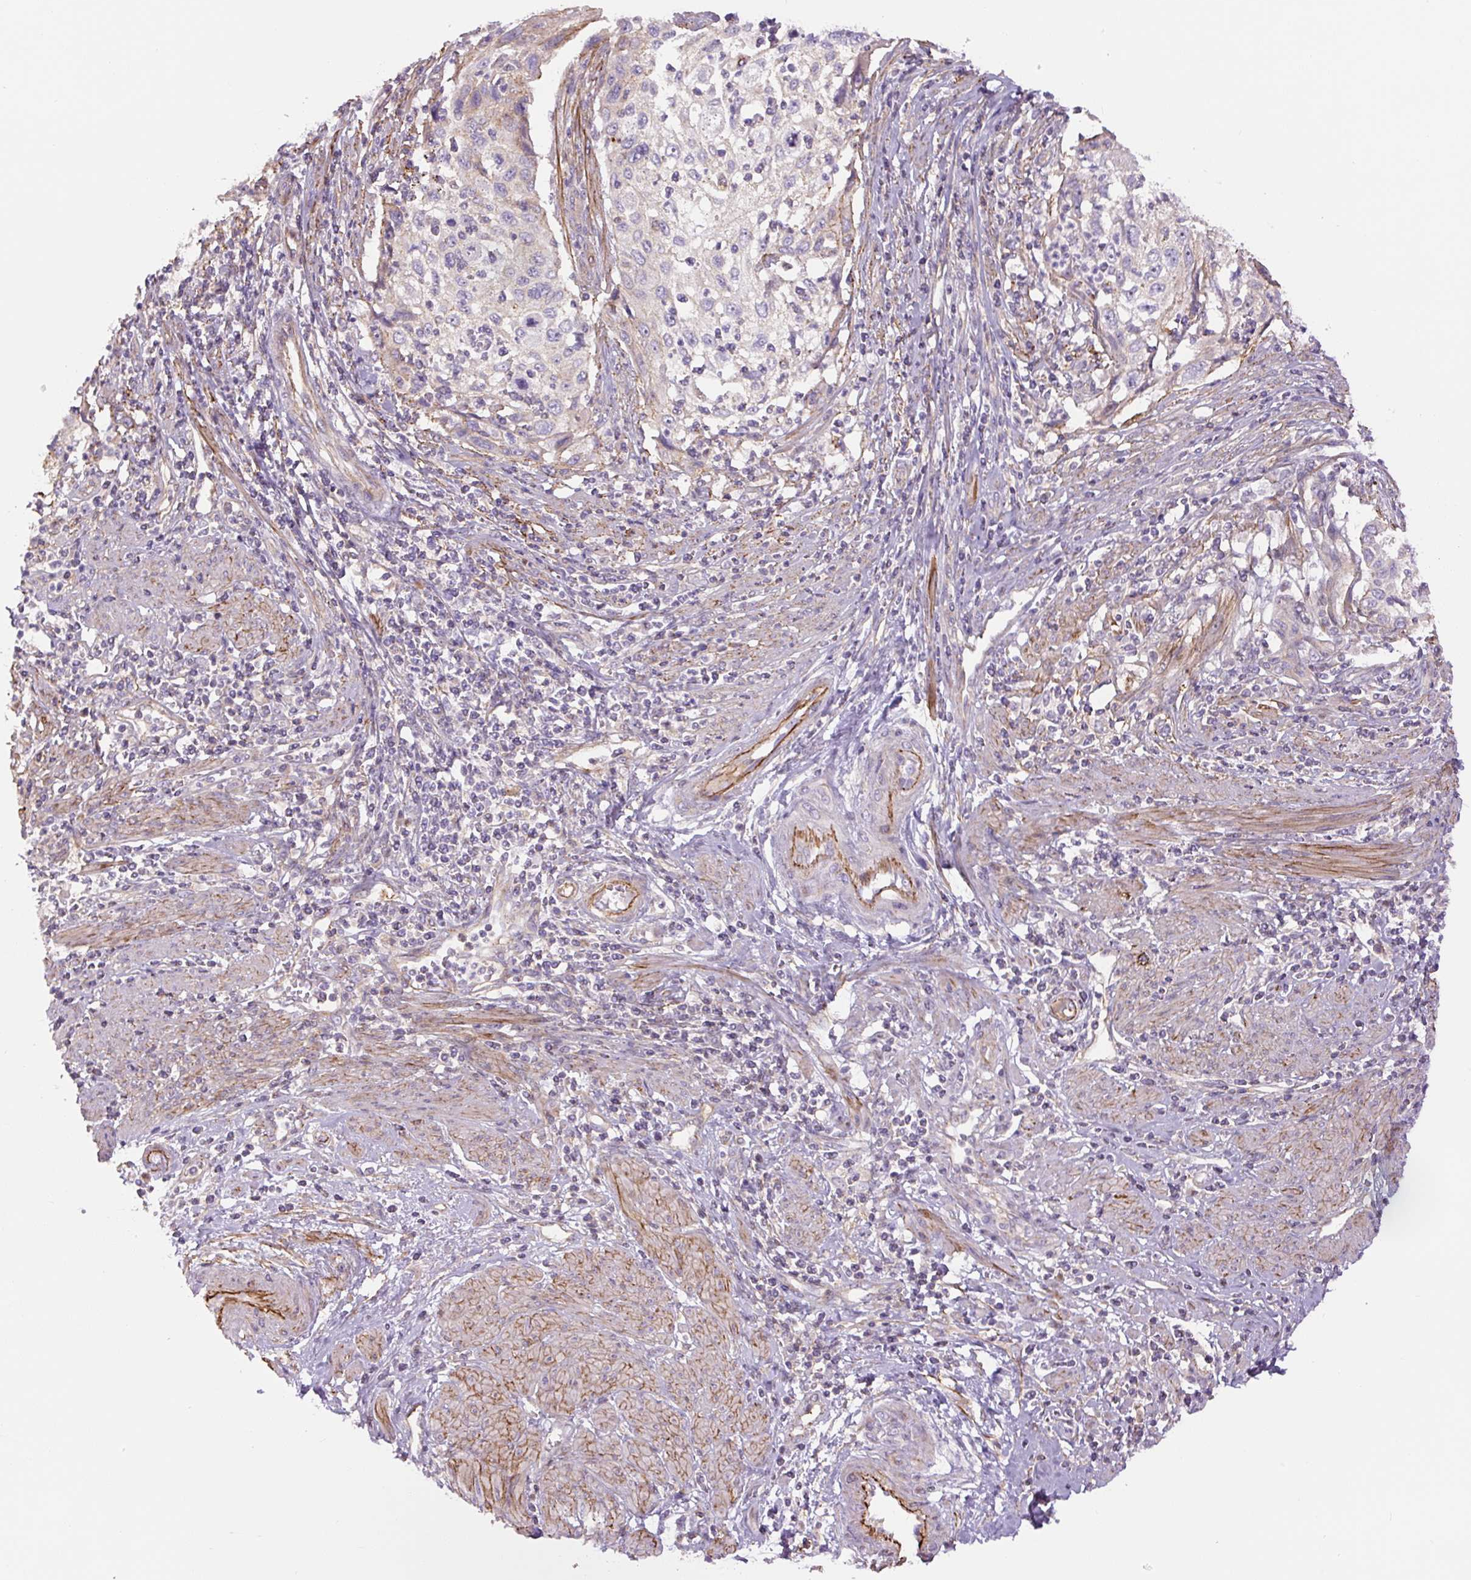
{"staining": {"intensity": "negative", "quantity": "none", "location": "none"}, "tissue": "cervical cancer", "cell_type": "Tumor cells", "image_type": "cancer", "snomed": [{"axis": "morphology", "description": "Squamous cell carcinoma, NOS"}, {"axis": "topography", "description": "Cervix"}], "caption": "There is no significant expression in tumor cells of cervical cancer (squamous cell carcinoma).", "gene": "CCNI2", "patient": {"sex": "female", "age": 70}}